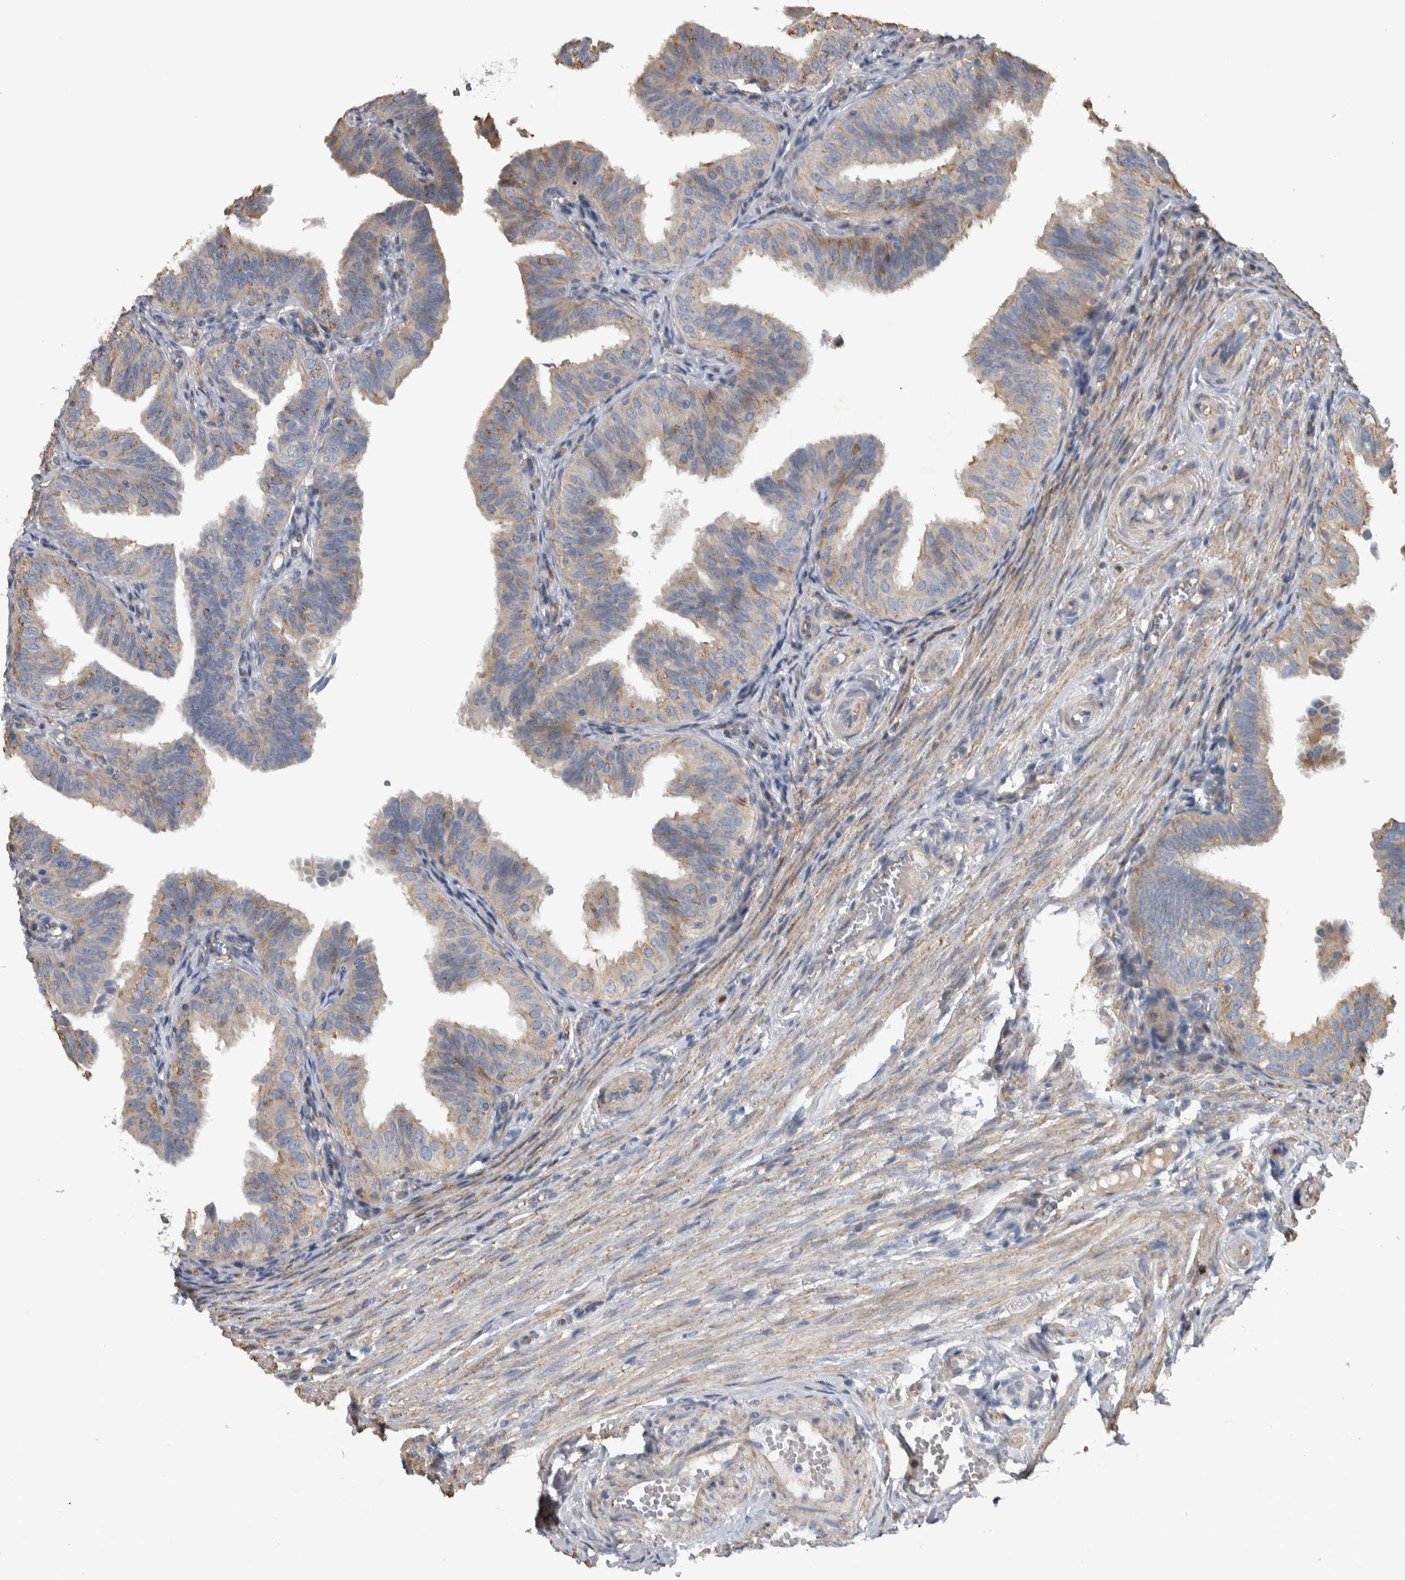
{"staining": {"intensity": "weak", "quantity": "25%-75%", "location": "cytoplasmic/membranous"}, "tissue": "fallopian tube", "cell_type": "Glandular cells", "image_type": "normal", "snomed": [{"axis": "morphology", "description": "Normal tissue, NOS"}, {"axis": "topography", "description": "Fallopian tube"}], "caption": "IHC of unremarkable human fallopian tube demonstrates low levels of weak cytoplasmic/membranous expression in about 25%-75% of glandular cells.", "gene": "NT5C2", "patient": {"sex": "female", "age": 35}}